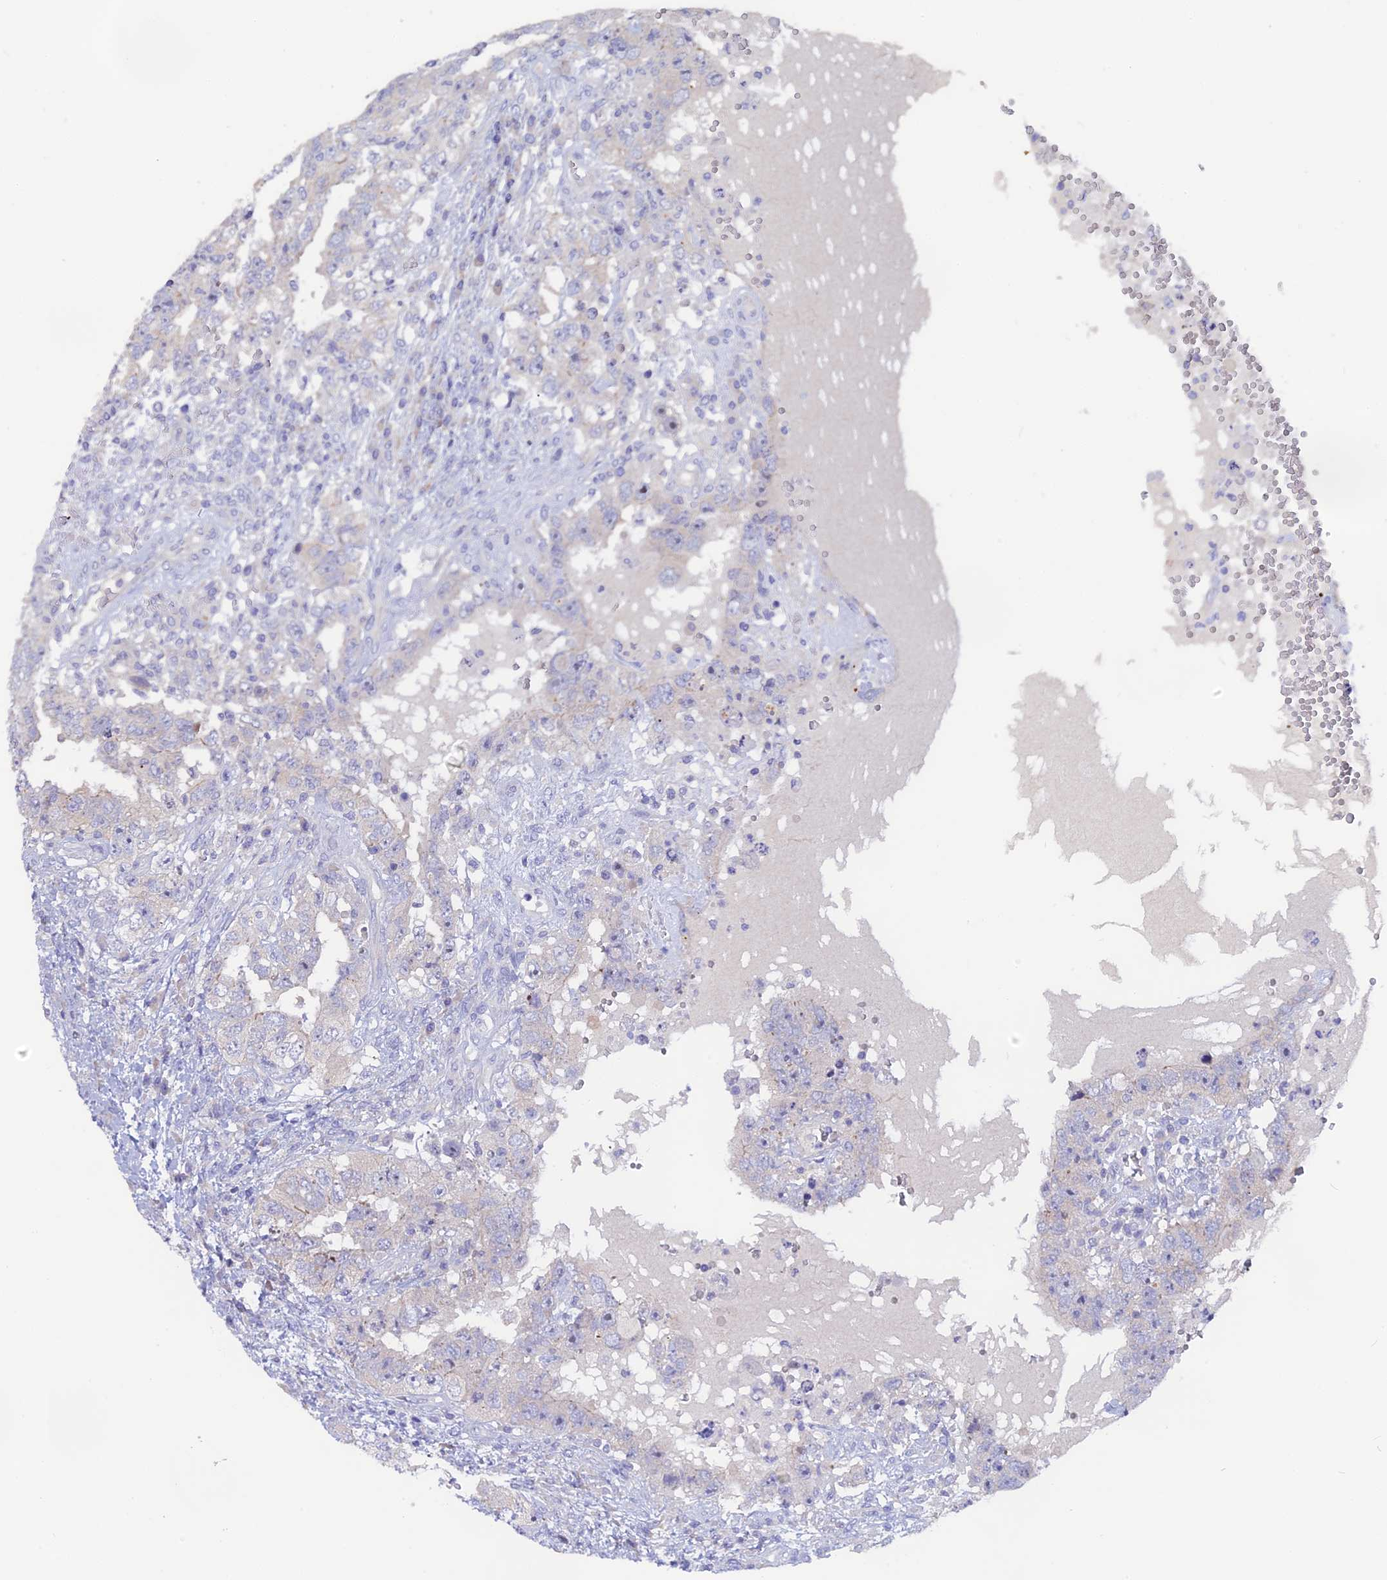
{"staining": {"intensity": "negative", "quantity": "none", "location": "none"}, "tissue": "testis cancer", "cell_type": "Tumor cells", "image_type": "cancer", "snomed": [{"axis": "morphology", "description": "Carcinoma, Embryonal, NOS"}, {"axis": "topography", "description": "Testis"}], "caption": "Human testis cancer stained for a protein using immunohistochemistry demonstrates no positivity in tumor cells.", "gene": "TENT4B", "patient": {"sex": "male", "age": 26}}